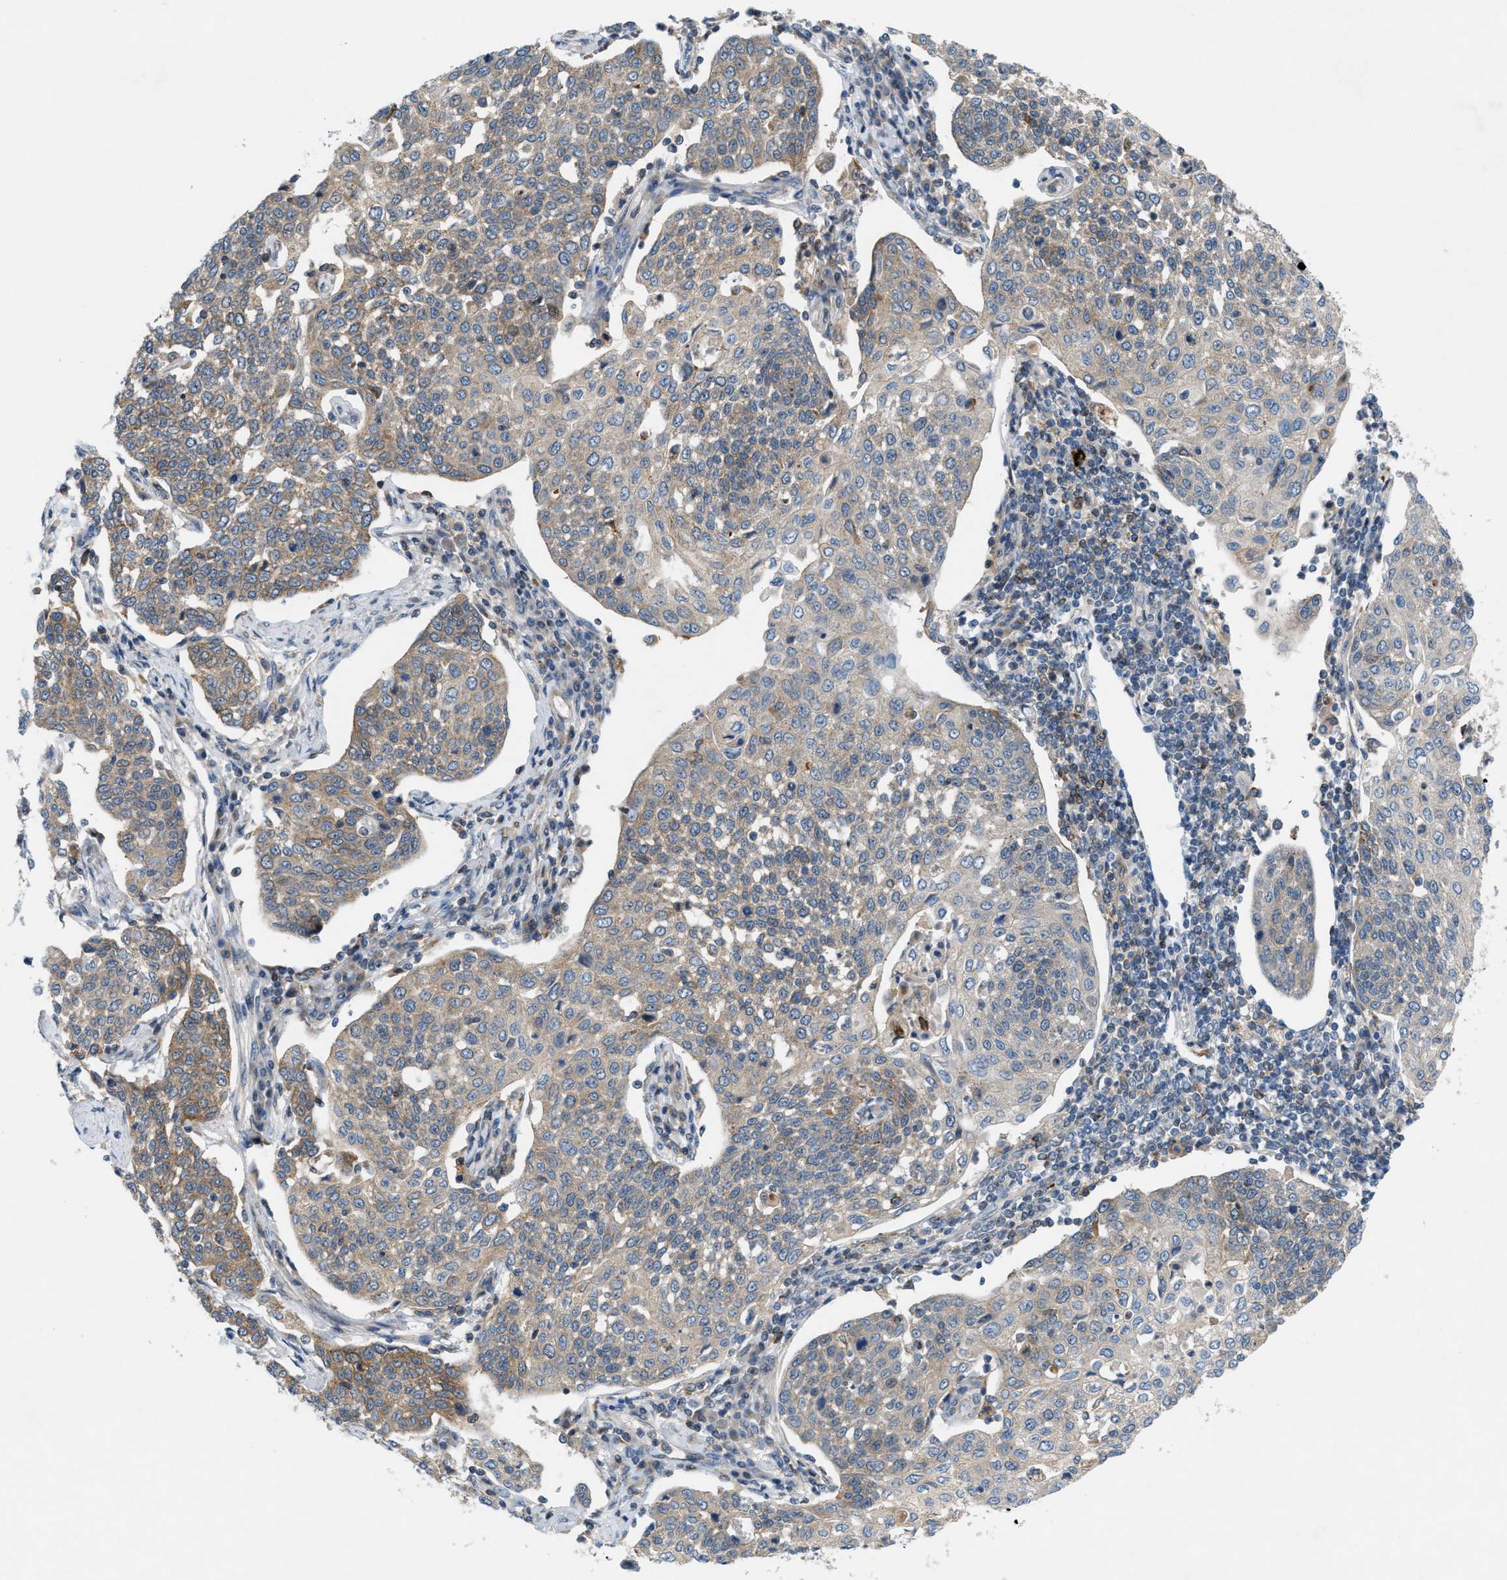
{"staining": {"intensity": "weak", "quantity": ">75%", "location": "cytoplasmic/membranous"}, "tissue": "cervical cancer", "cell_type": "Tumor cells", "image_type": "cancer", "snomed": [{"axis": "morphology", "description": "Squamous cell carcinoma, NOS"}, {"axis": "topography", "description": "Cervix"}], "caption": "Protein expression analysis of squamous cell carcinoma (cervical) demonstrates weak cytoplasmic/membranous staining in about >75% of tumor cells. The staining was performed using DAB to visualize the protein expression in brown, while the nuclei were stained in blue with hematoxylin (Magnification: 20x).", "gene": "CYB5D1", "patient": {"sex": "female", "age": 34}}